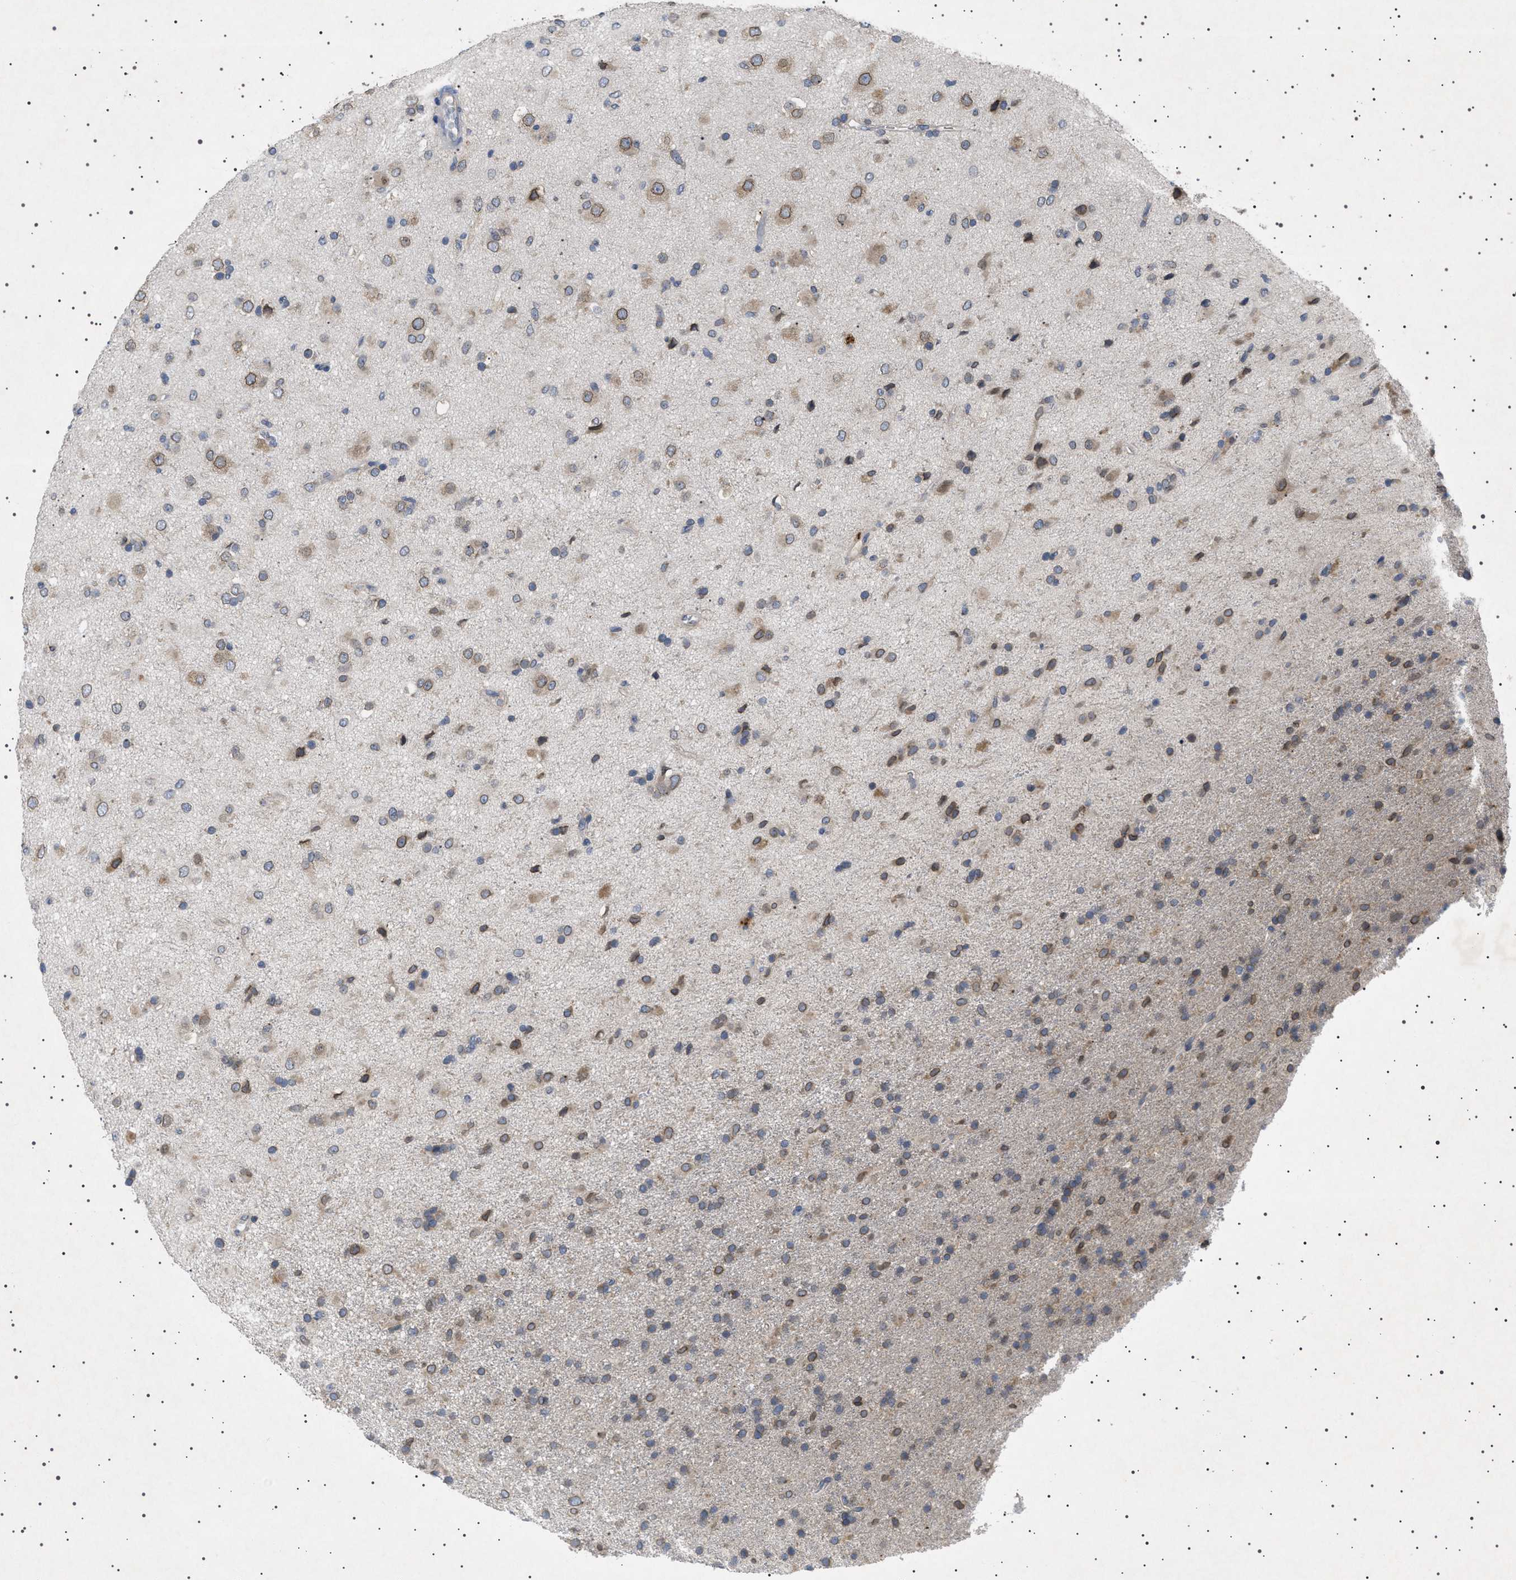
{"staining": {"intensity": "moderate", "quantity": "25%-75%", "location": "cytoplasmic/membranous,nuclear"}, "tissue": "glioma", "cell_type": "Tumor cells", "image_type": "cancer", "snomed": [{"axis": "morphology", "description": "Glioma, malignant, Low grade"}, {"axis": "topography", "description": "Brain"}], "caption": "Protein analysis of glioma tissue exhibits moderate cytoplasmic/membranous and nuclear expression in about 25%-75% of tumor cells. (Stains: DAB (3,3'-diaminobenzidine) in brown, nuclei in blue, Microscopy: brightfield microscopy at high magnification).", "gene": "NUP93", "patient": {"sex": "male", "age": 65}}